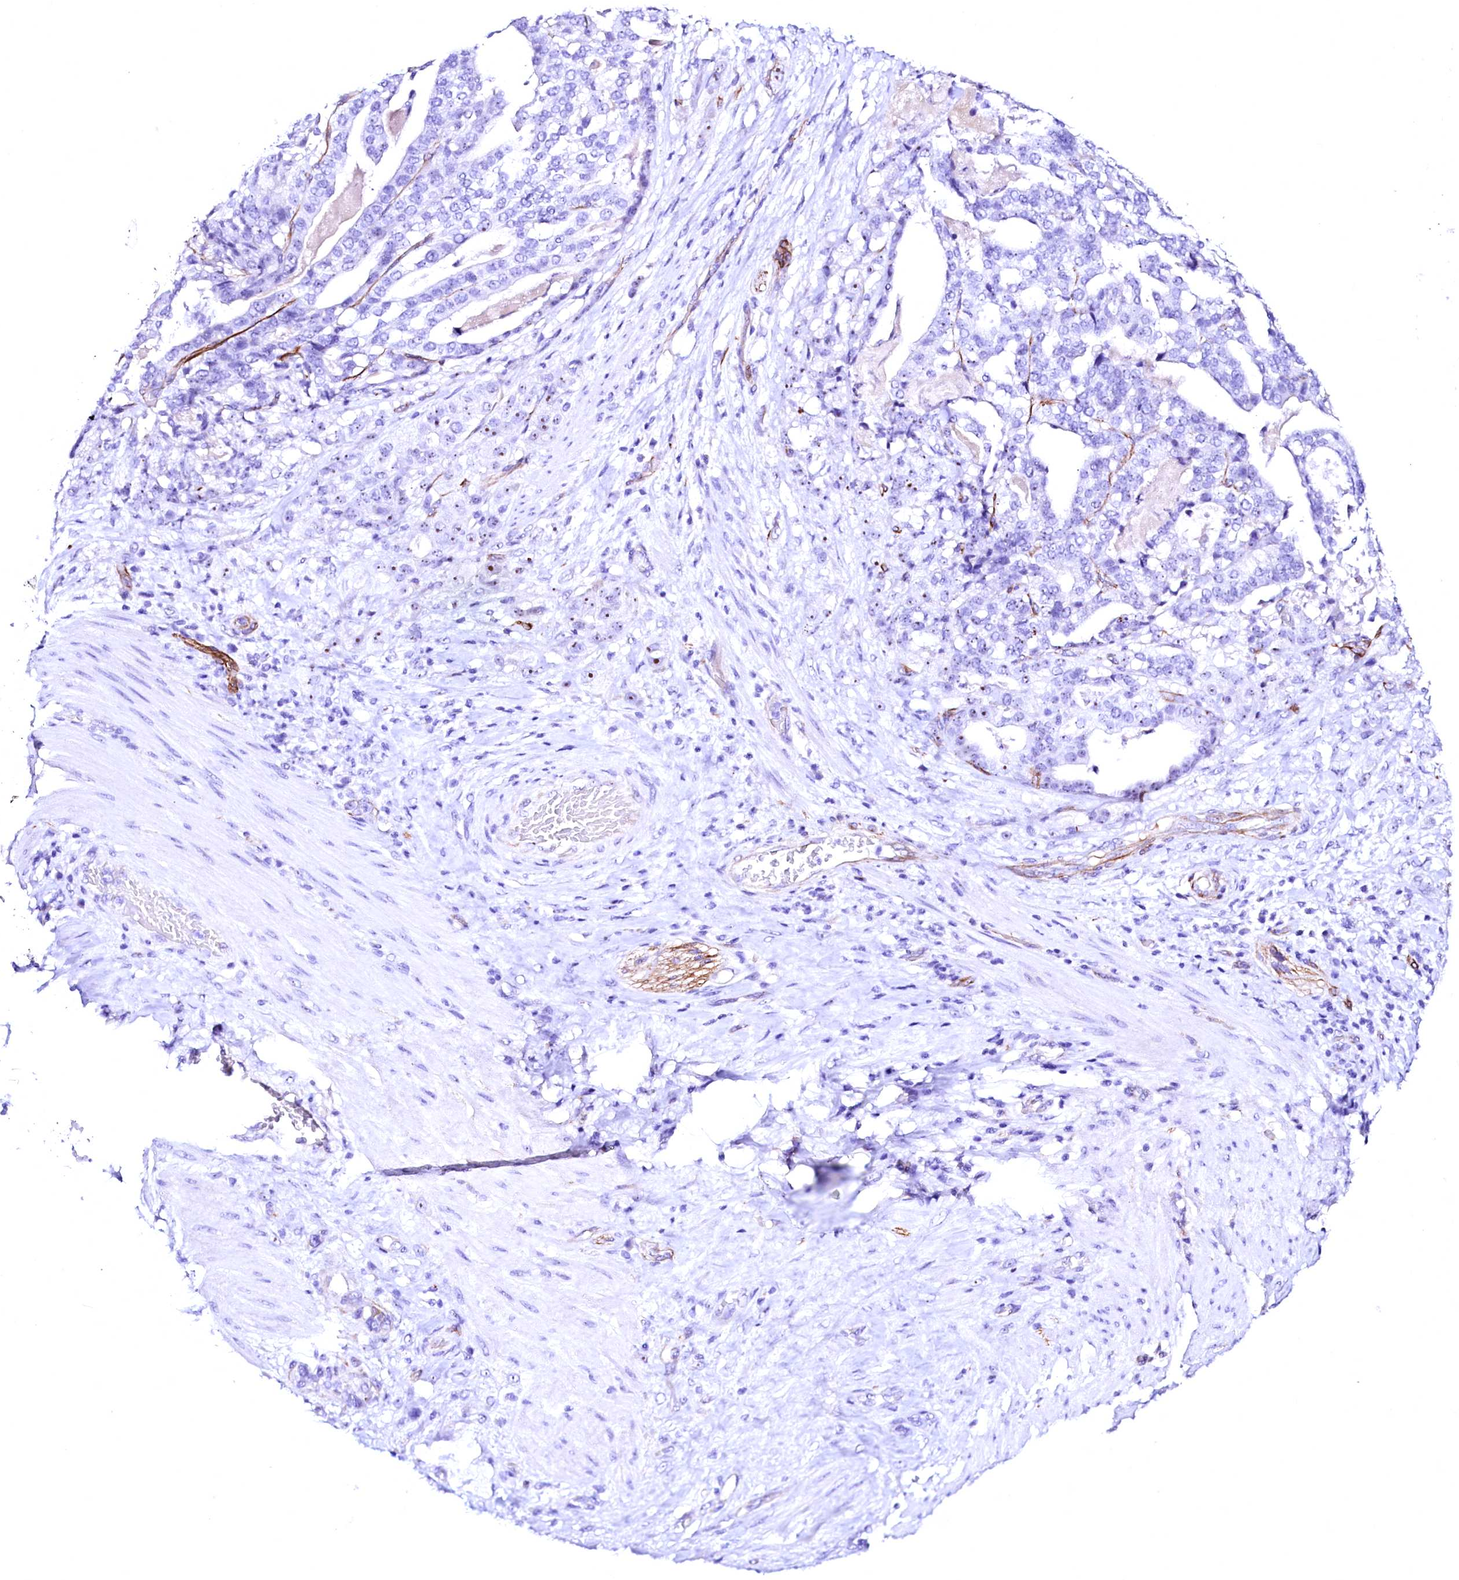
{"staining": {"intensity": "negative", "quantity": "none", "location": "none"}, "tissue": "stomach cancer", "cell_type": "Tumor cells", "image_type": "cancer", "snomed": [{"axis": "morphology", "description": "Adenocarcinoma, NOS"}, {"axis": "topography", "description": "Stomach"}], "caption": "IHC photomicrograph of stomach cancer (adenocarcinoma) stained for a protein (brown), which shows no staining in tumor cells.", "gene": "SFR1", "patient": {"sex": "male", "age": 48}}